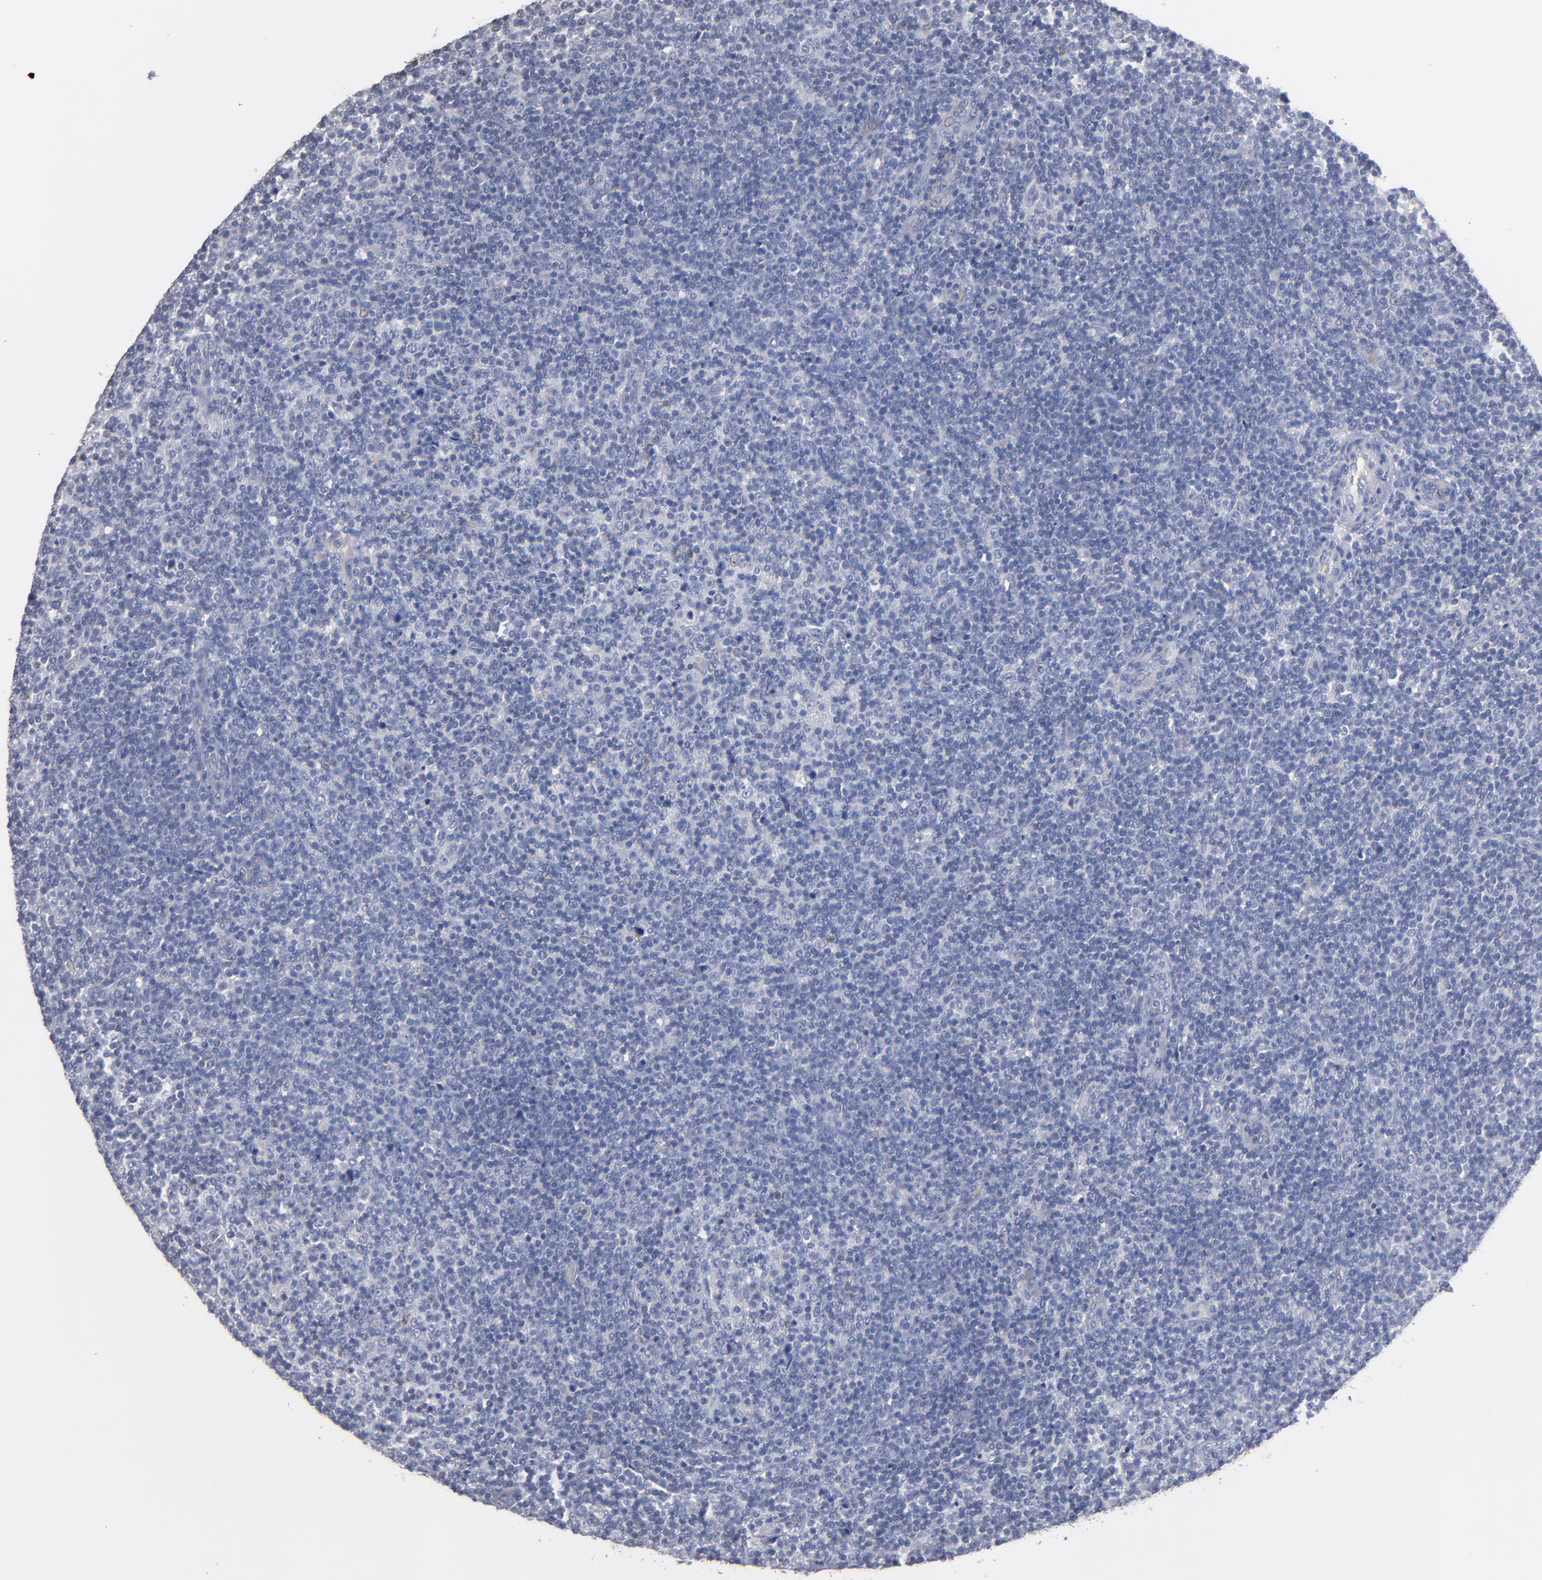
{"staining": {"intensity": "negative", "quantity": "none", "location": "none"}, "tissue": "lymphoma", "cell_type": "Tumor cells", "image_type": "cancer", "snomed": [{"axis": "morphology", "description": "Malignant lymphoma, non-Hodgkin's type, Low grade"}, {"axis": "topography", "description": "Lymph node"}], "caption": "IHC of human lymphoma shows no expression in tumor cells.", "gene": "RPH3A", "patient": {"sex": "male", "age": 70}}